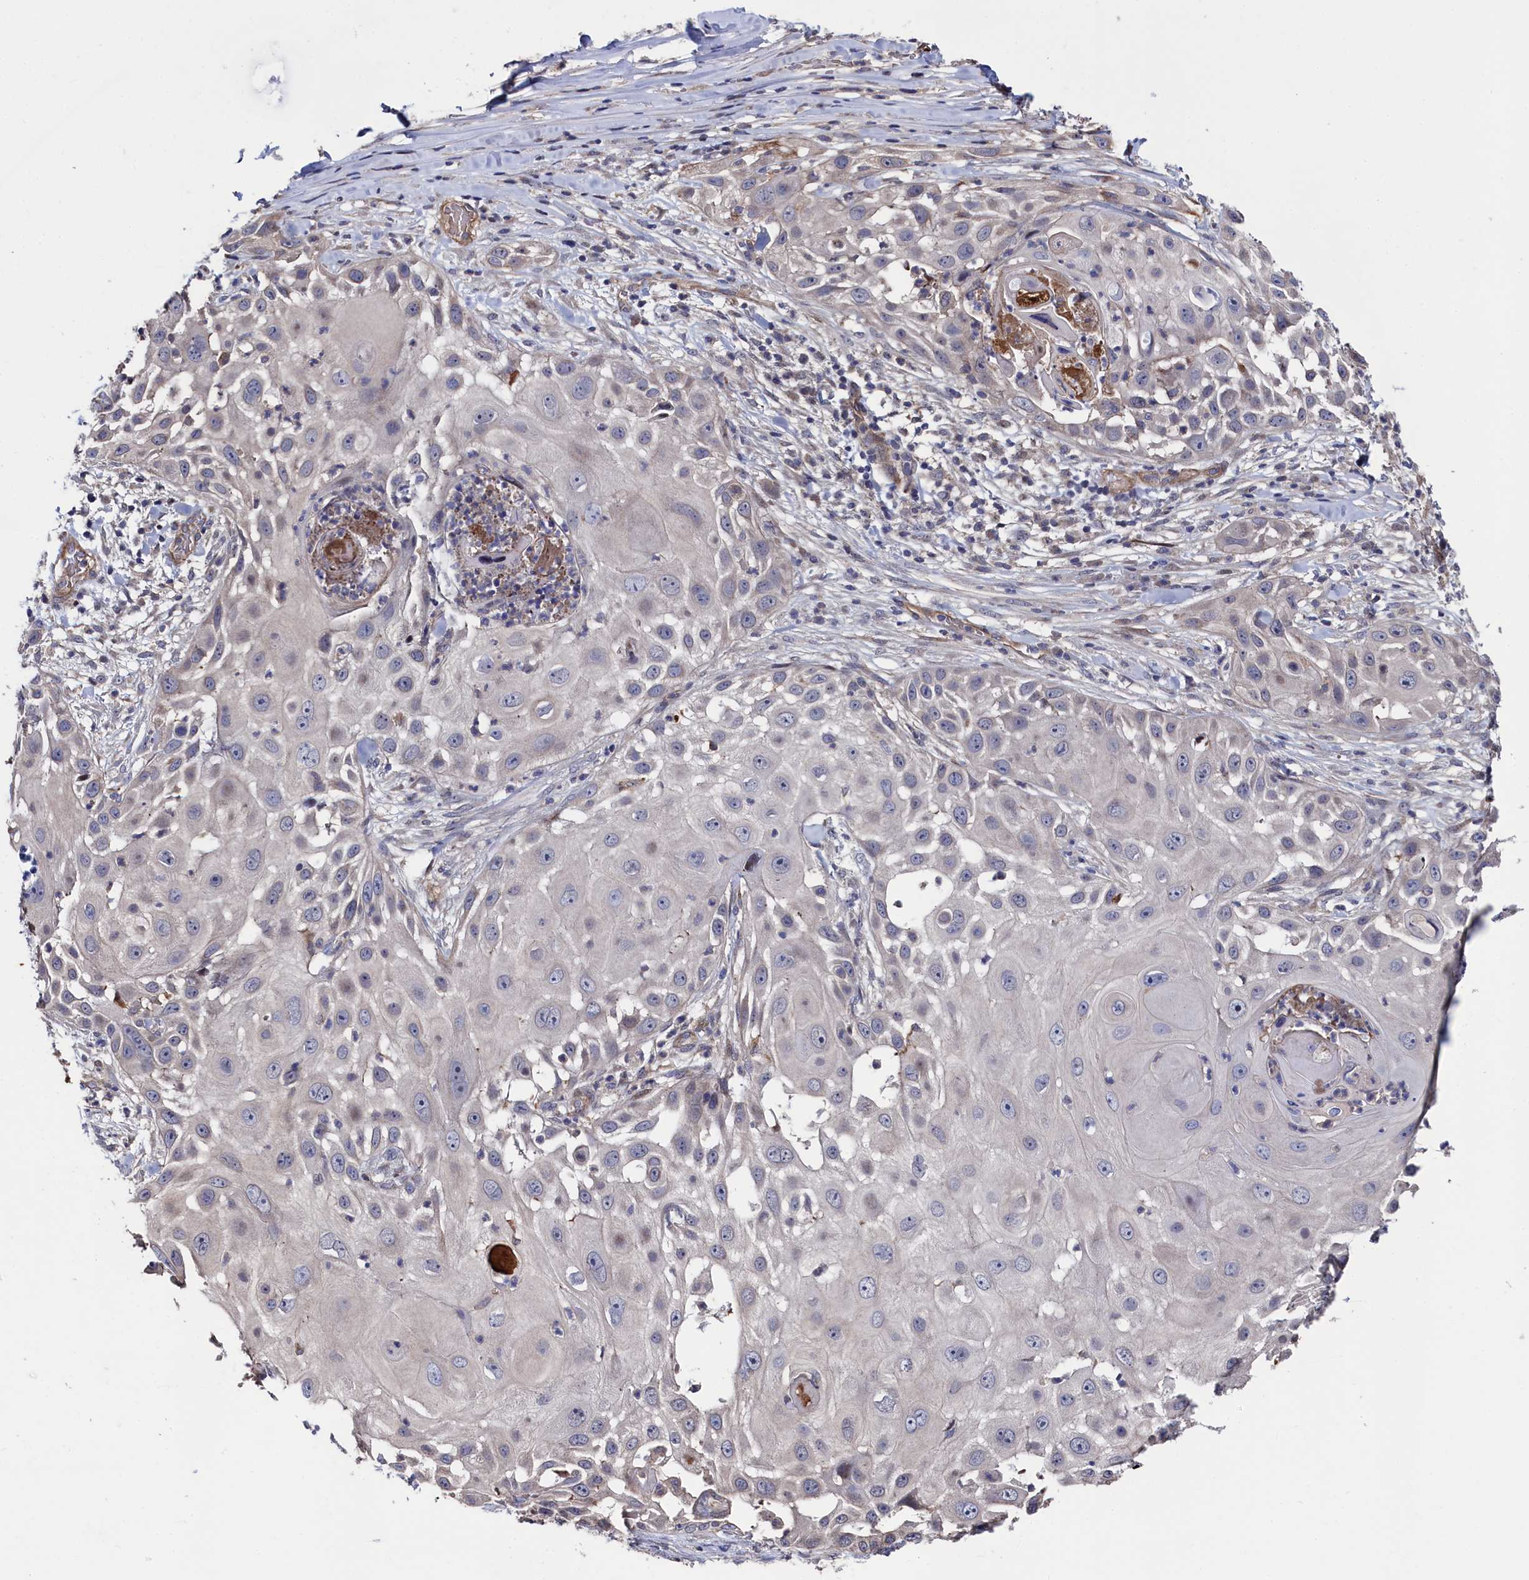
{"staining": {"intensity": "negative", "quantity": "none", "location": "none"}, "tissue": "skin cancer", "cell_type": "Tumor cells", "image_type": "cancer", "snomed": [{"axis": "morphology", "description": "Squamous cell carcinoma, NOS"}, {"axis": "topography", "description": "Skin"}], "caption": "Tumor cells are negative for protein expression in human skin cancer (squamous cell carcinoma).", "gene": "ZNF891", "patient": {"sex": "female", "age": 44}}